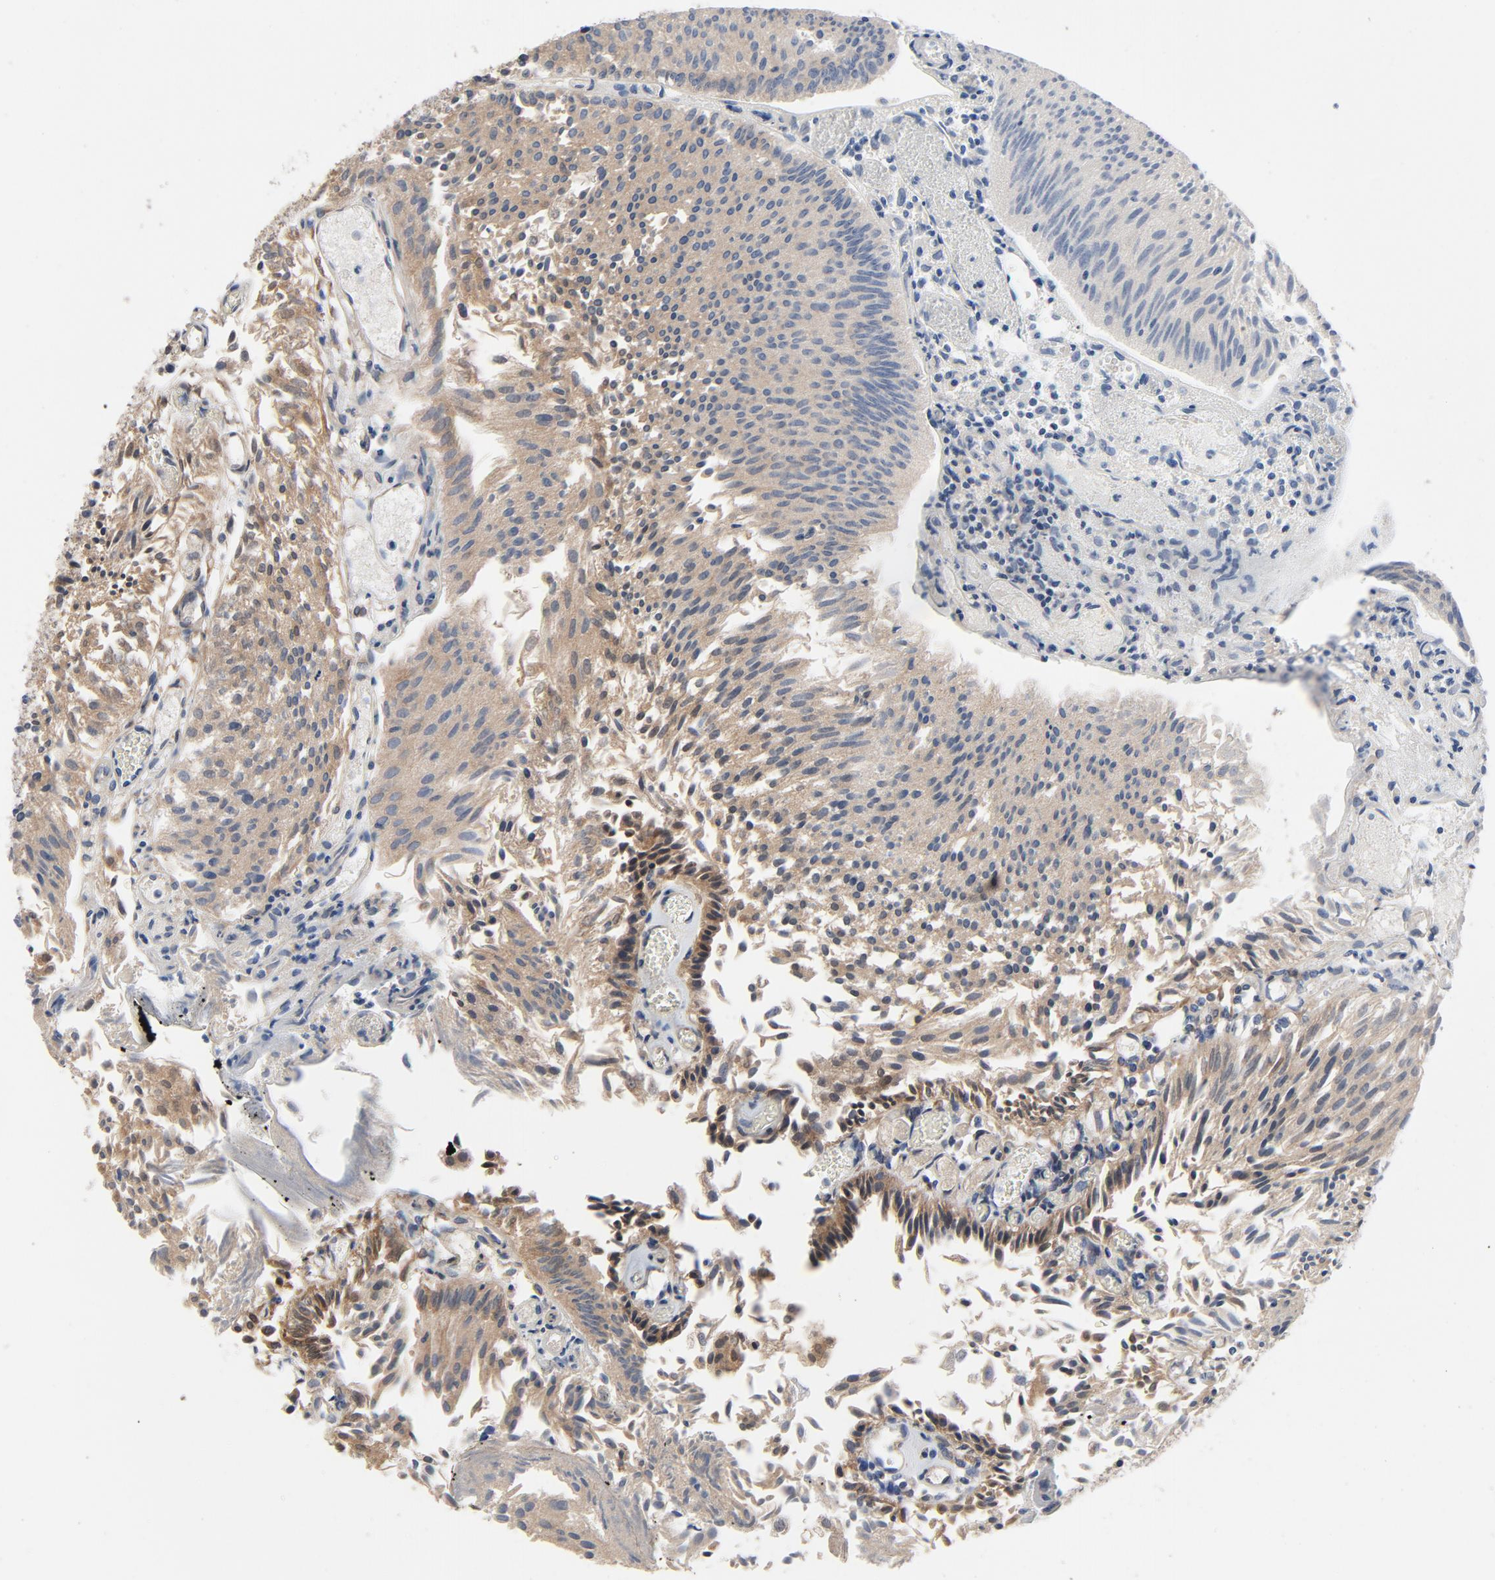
{"staining": {"intensity": "moderate", "quantity": ">75%", "location": "cytoplasmic/membranous"}, "tissue": "urothelial cancer", "cell_type": "Tumor cells", "image_type": "cancer", "snomed": [{"axis": "morphology", "description": "Urothelial carcinoma, Low grade"}, {"axis": "topography", "description": "Urinary bladder"}], "caption": "A medium amount of moderate cytoplasmic/membranous staining is seen in approximately >75% of tumor cells in urothelial cancer tissue.", "gene": "DYNLT3", "patient": {"sex": "male", "age": 86}}